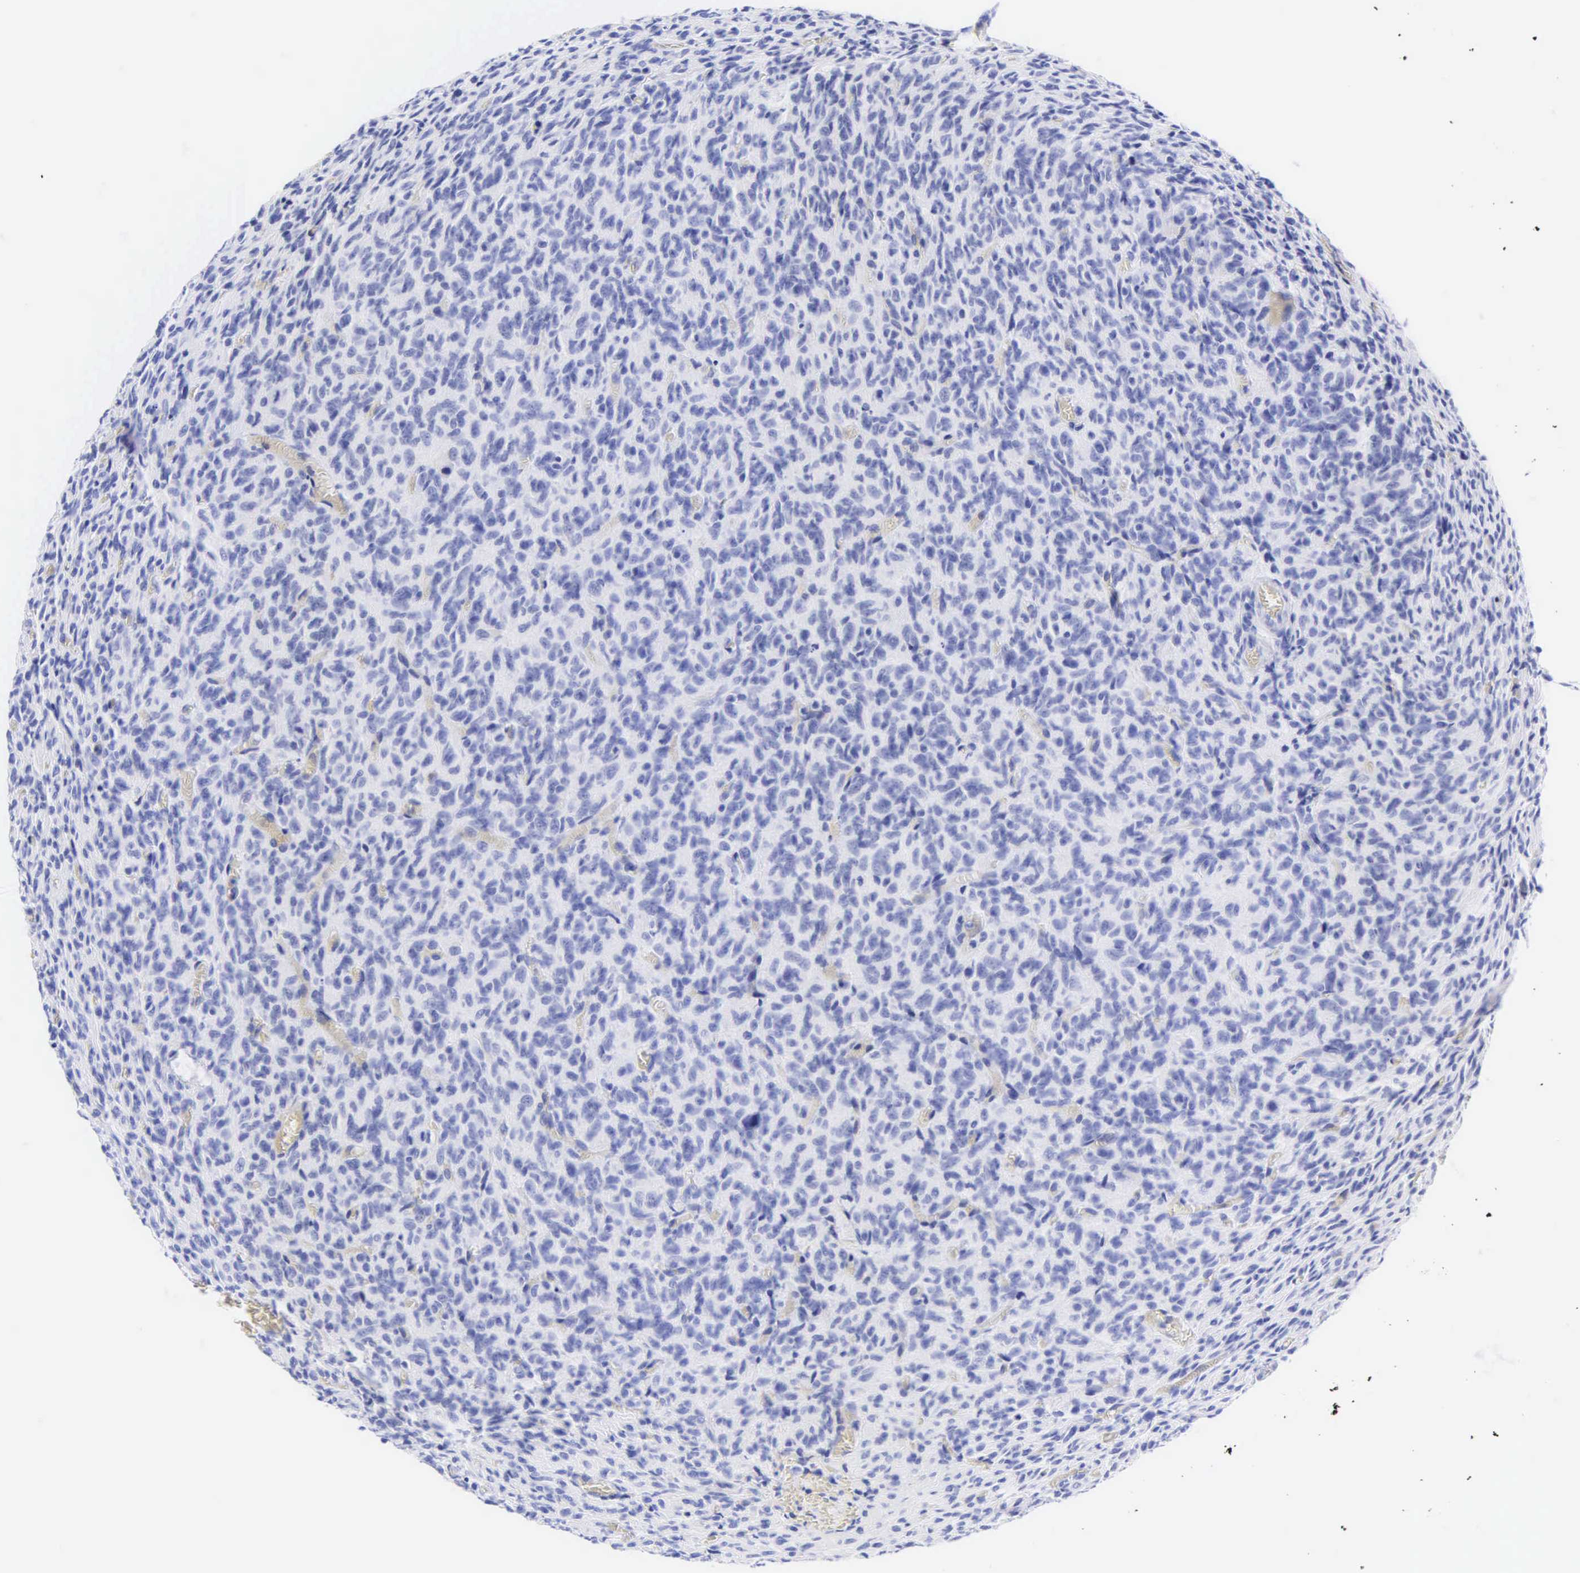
{"staining": {"intensity": "negative", "quantity": "none", "location": "none"}, "tissue": "glioma", "cell_type": "Tumor cells", "image_type": "cancer", "snomed": [{"axis": "morphology", "description": "Glioma, malignant, High grade"}, {"axis": "topography", "description": "Brain"}], "caption": "This image is of malignant glioma (high-grade) stained with immunohistochemistry (IHC) to label a protein in brown with the nuclei are counter-stained blue. There is no staining in tumor cells. Nuclei are stained in blue.", "gene": "KRT20", "patient": {"sex": "male", "age": 56}}